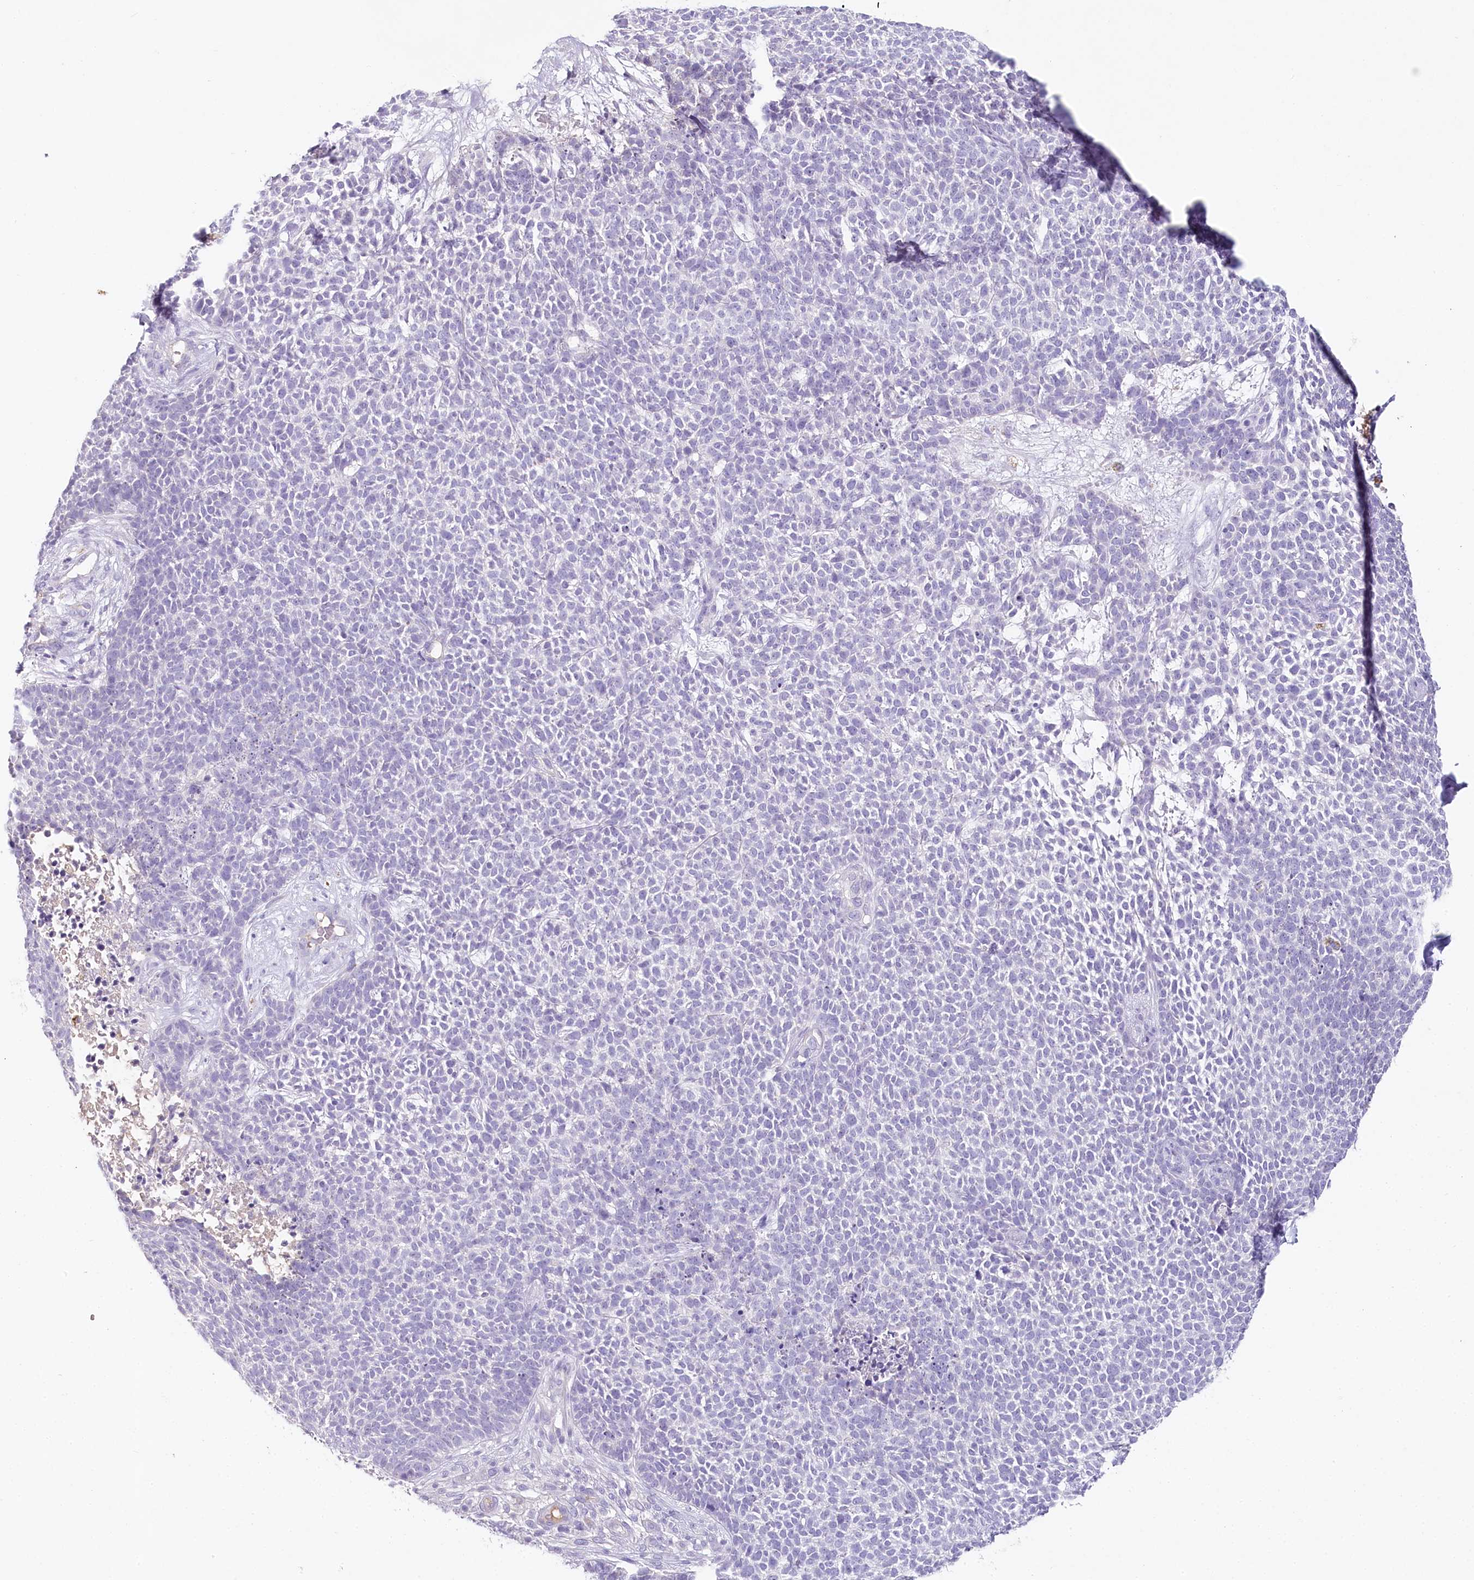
{"staining": {"intensity": "negative", "quantity": "none", "location": "none"}, "tissue": "skin cancer", "cell_type": "Tumor cells", "image_type": "cancer", "snomed": [{"axis": "morphology", "description": "Basal cell carcinoma"}, {"axis": "topography", "description": "Skin"}], "caption": "Immunohistochemistry of skin cancer (basal cell carcinoma) displays no expression in tumor cells.", "gene": "HPD", "patient": {"sex": "female", "age": 84}}